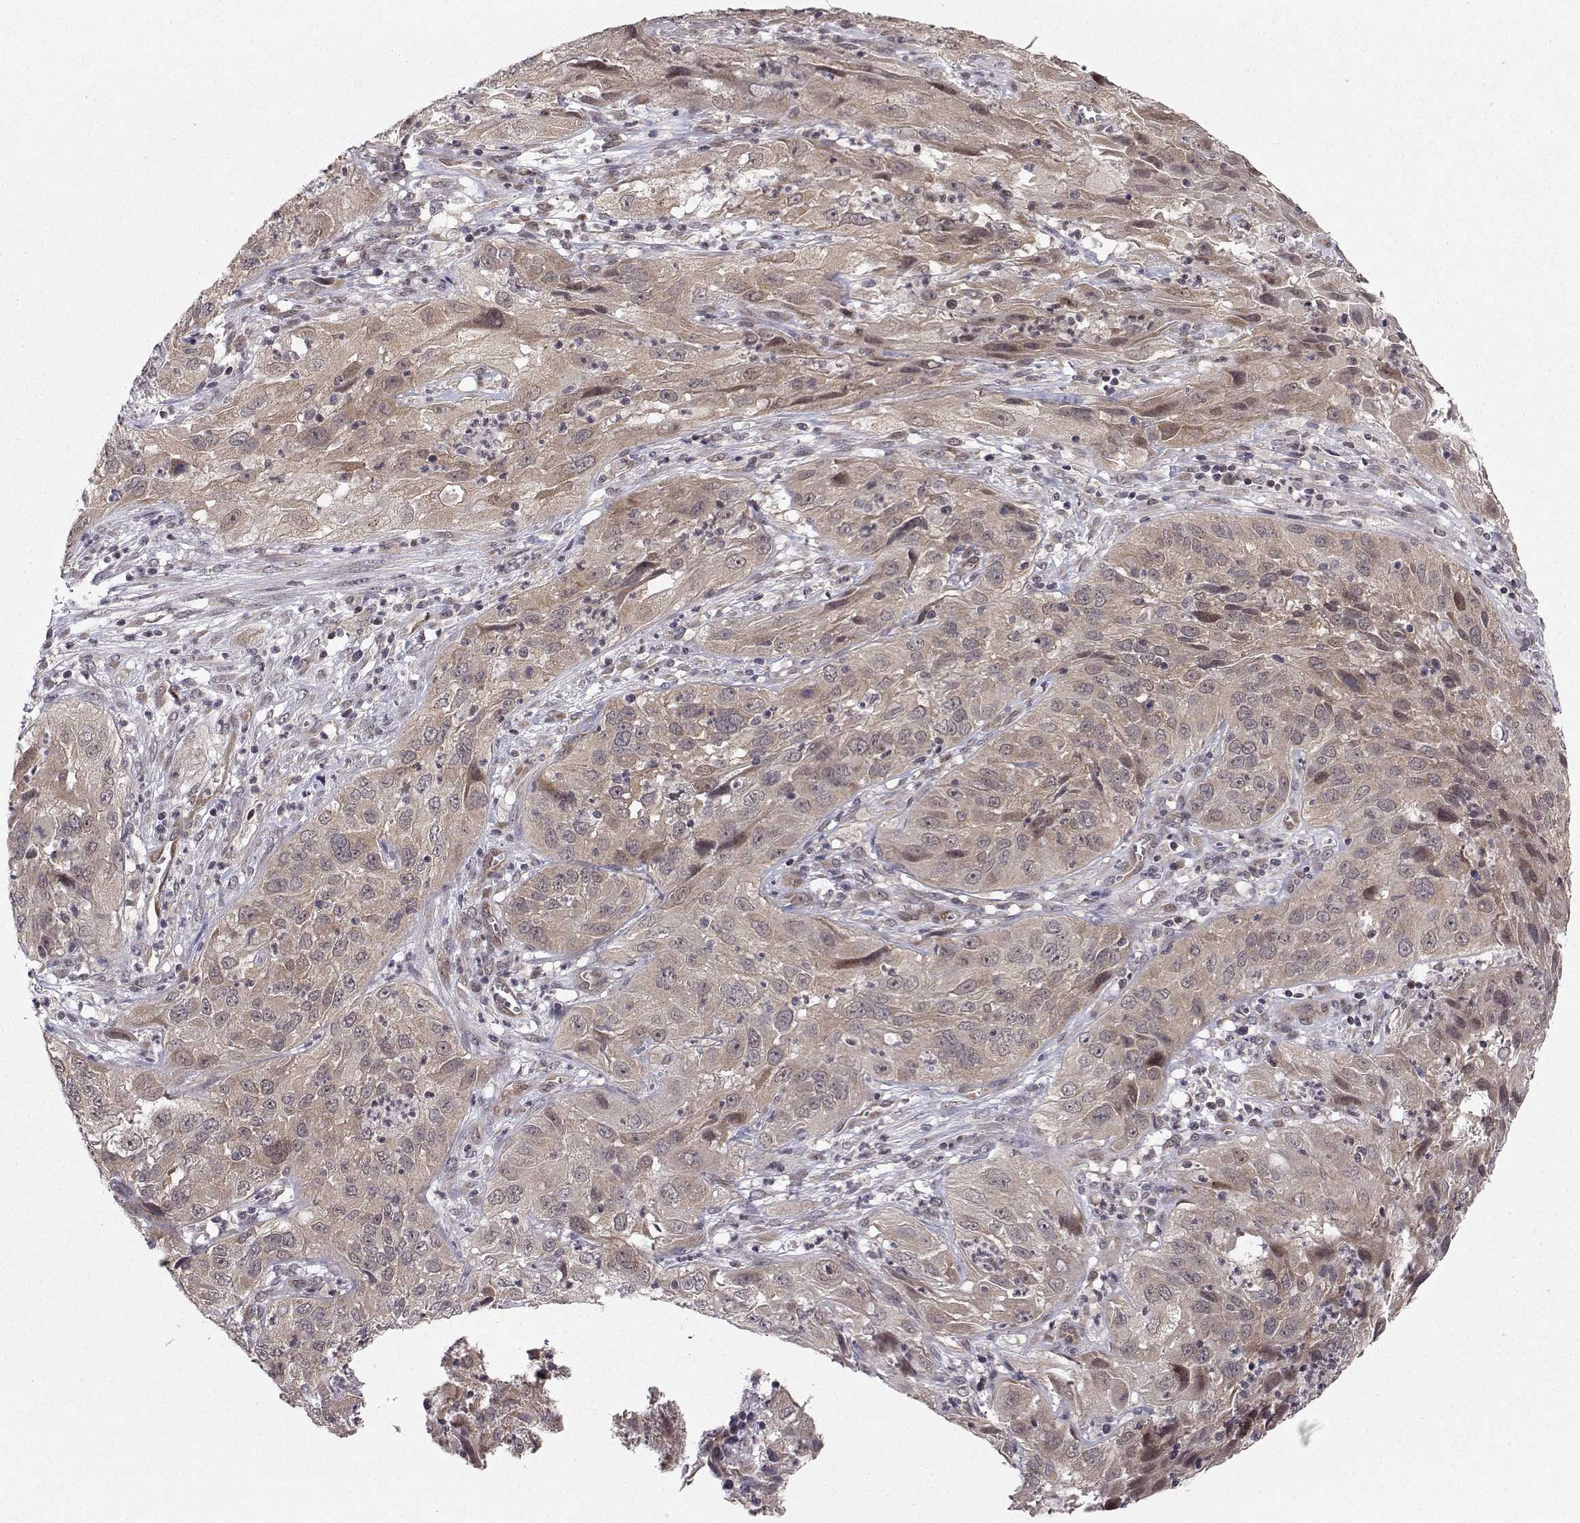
{"staining": {"intensity": "weak", "quantity": ">75%", "location": "cytoplasmic/membranous"}, "tissue": "cervical cancer", "cell_type": "Tumor cells", "image_type": "cancer", "snomed": [{"axis": "morphology", "description": "Squamous cell carcinoma, NOS"}, {"axis": "topography", "description": "Cervix"}], "caption": "A high-resolution micrograph shows immunohistochemistry (IHC) staining of cervical squamous cell carcinoma, which displays weak cytoplasmic/membranous positivity in about >75% of tumor cells.", "gene": "PKN2", "patient": {"sex": "female", "age": 32}}